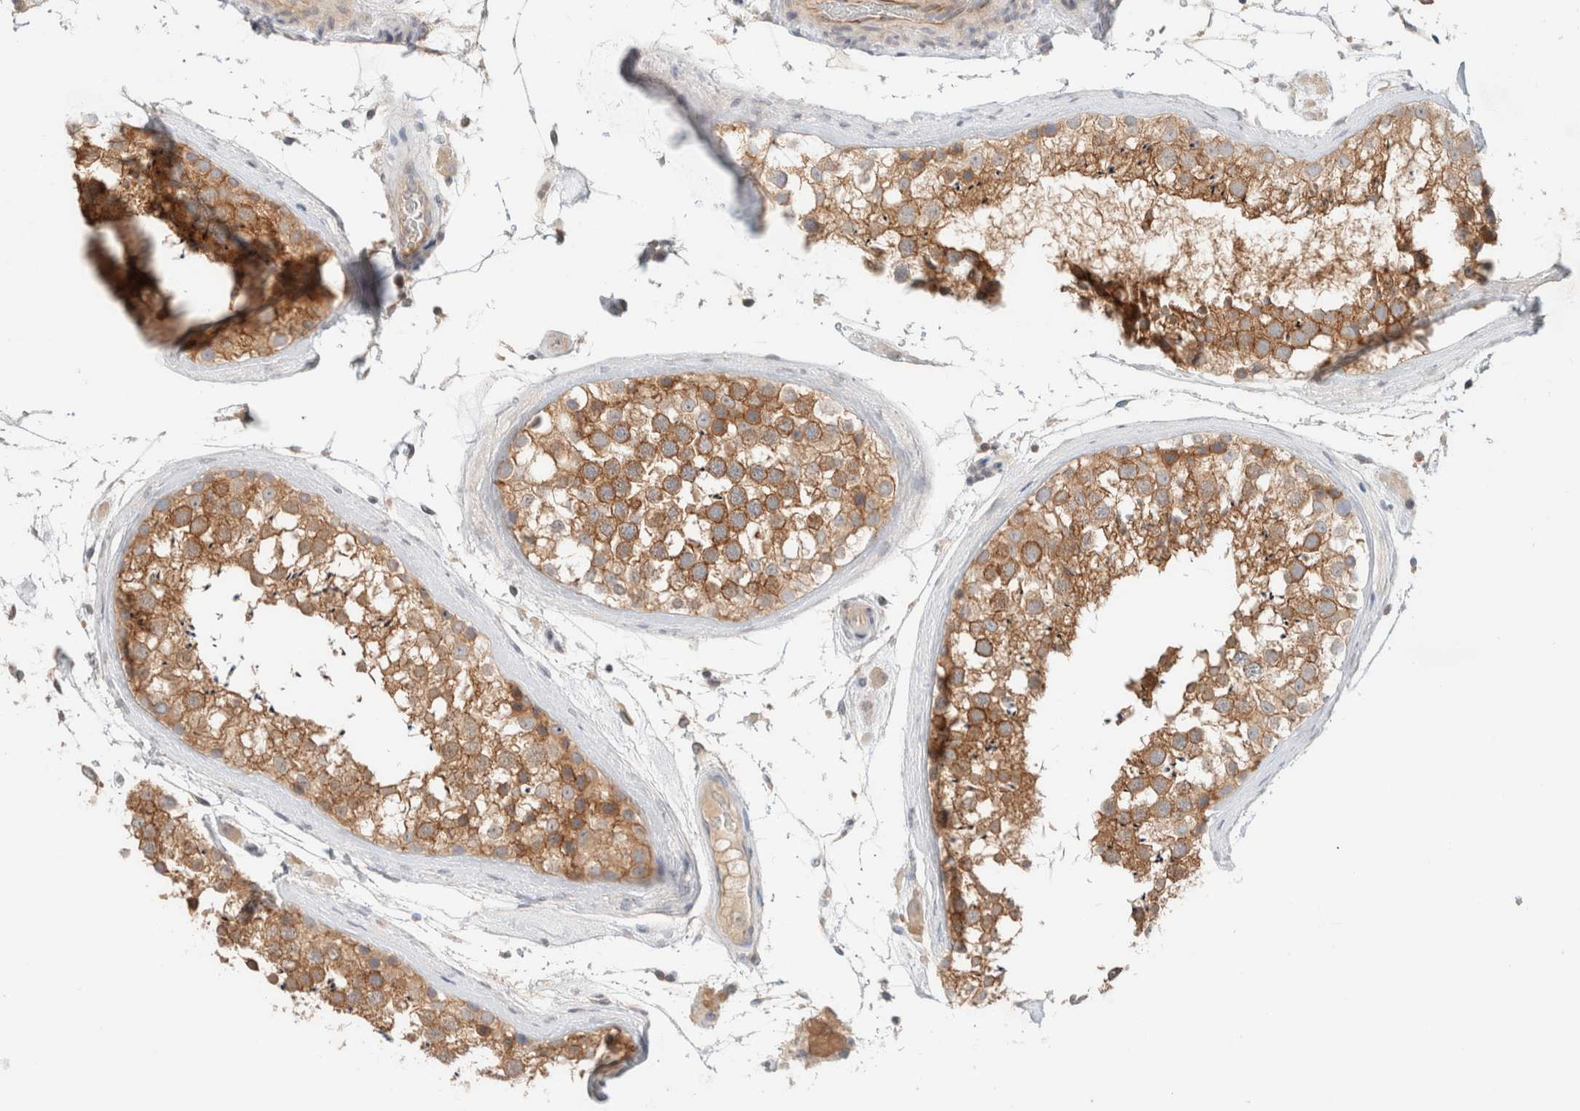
{"staining": {"intensity": "moderate", "quantity": ">75%", "location": "cytoplasmic/membranous"}, "tissue": "testis", "cell_type": "Cells in seminiferous ducts", "image_type": "normal", "snomed": [{"axis": "morphology", "description": "Normal tissue, NOS"}, {"axis": "topography", "description": "Testis"}], "caption": "This is an image of IHC staining of unremarkable testis, which shows moderate positivity in the cytoplasmic/membranous of cells in seminiferous ducts.", "gene": "MARK3", "patient": {"sex": "male", "age": 46}}